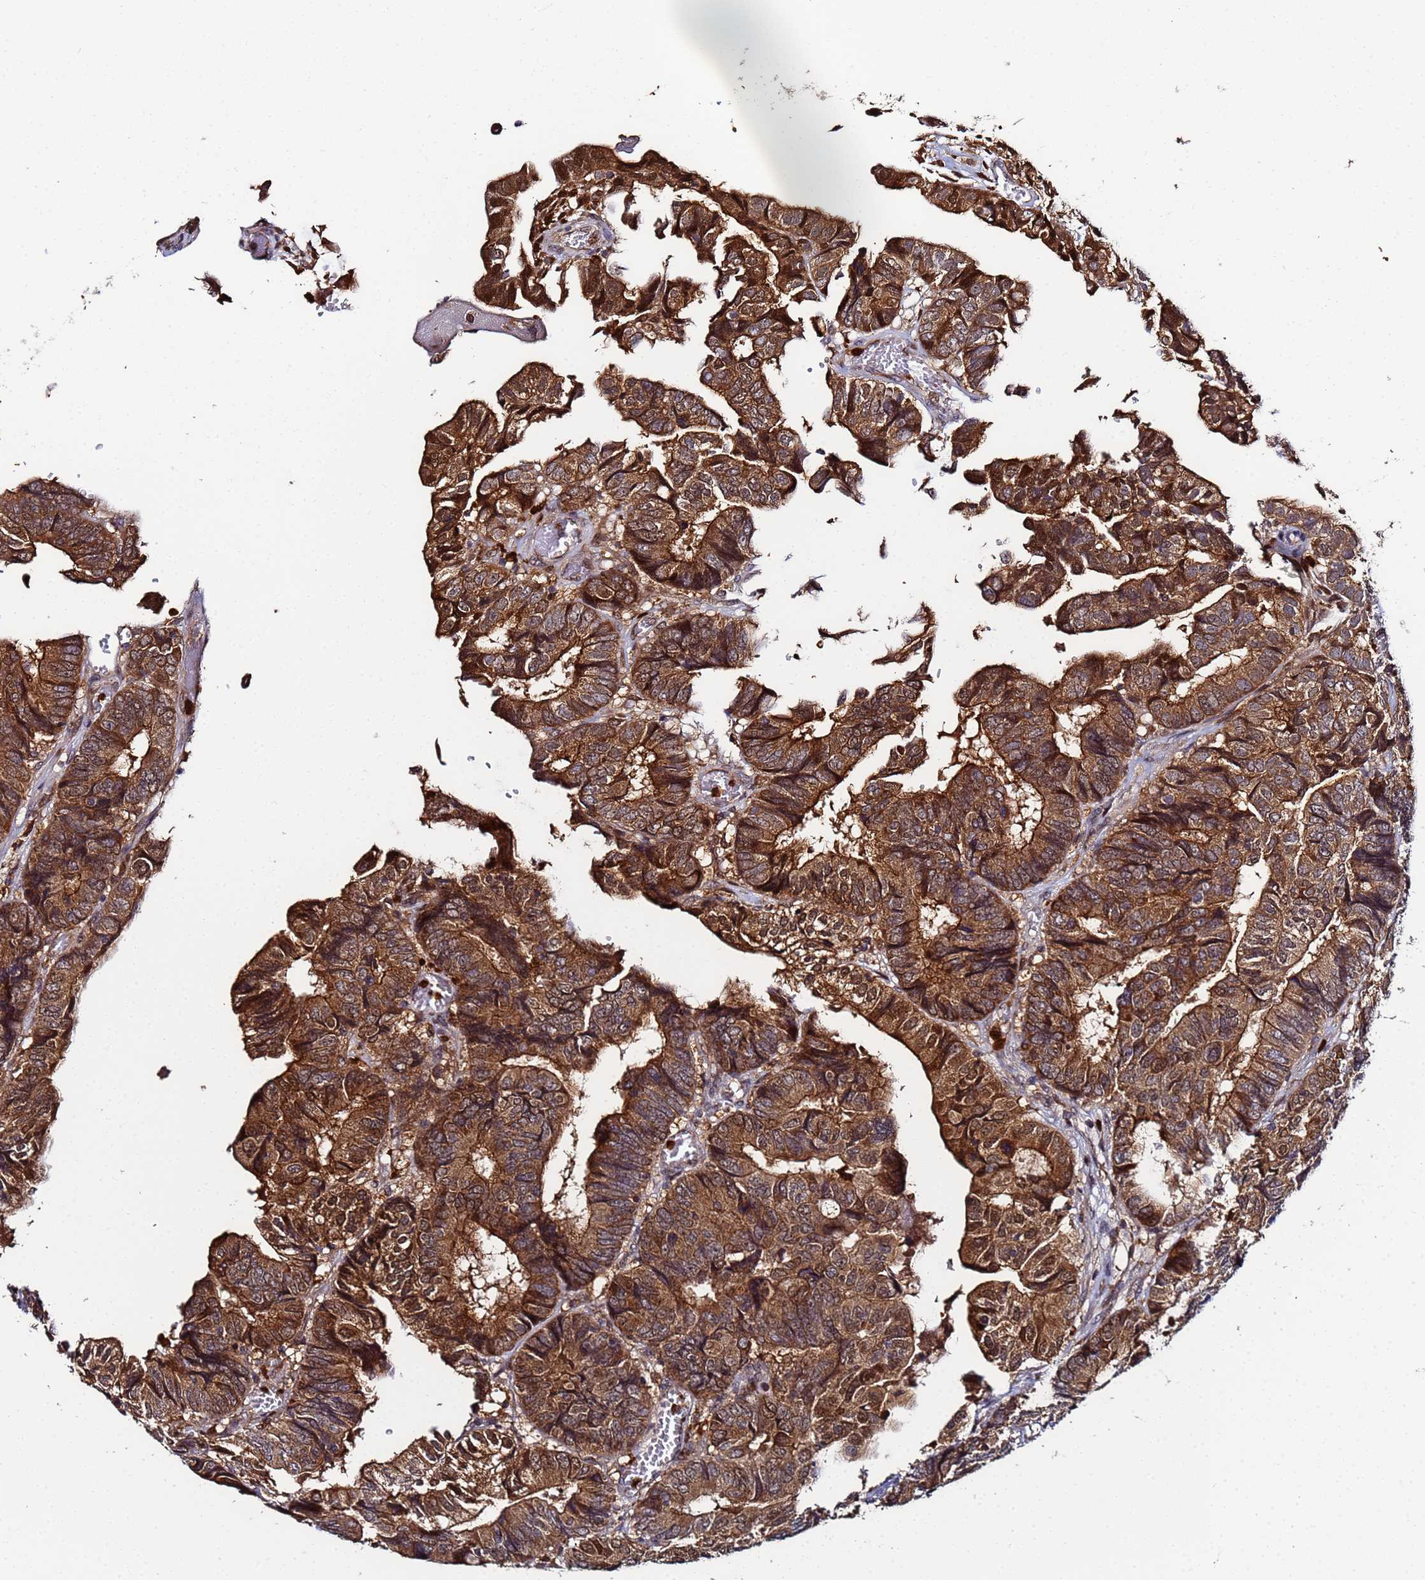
{"staining": {"intensity": "strong", "quantity": ">75%", "location": "cytoplasmic/membranous"}, "tissue": "colorectal cancer", "cell_type": "Tumor cells", "image_type": "cancer", "snomed": [{"axis": "morphology", "description": "Adenocarcinoma, NOS"}, {"axis": "topography", "description": "Colon"}], "caption": "Protein expression analysis of colorectal cancer reveals strong cytoplasmic/membranous expression in about >75% of tumor cells.", "gene": "CCDC127", "patient": {"sex": "male", "age": 85}}